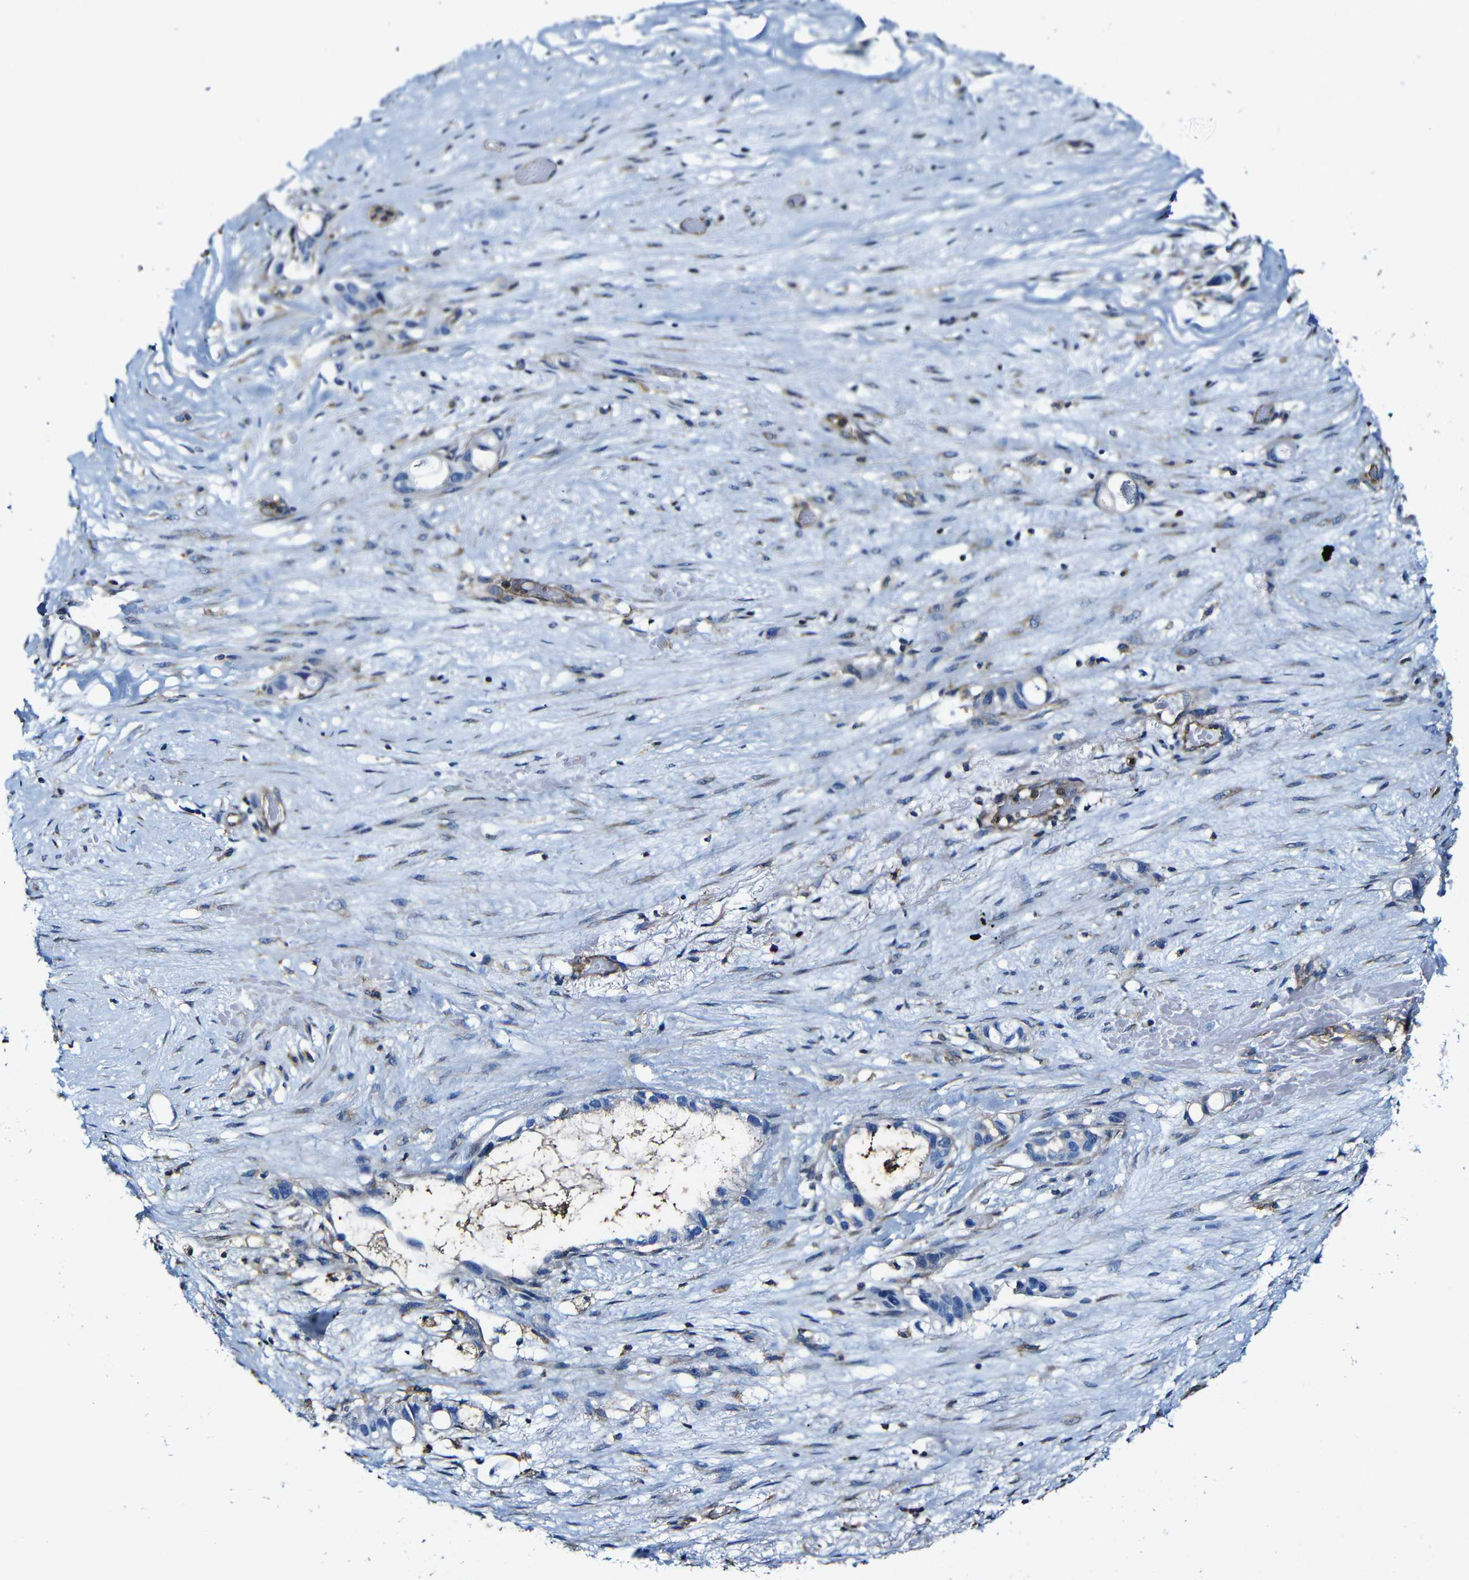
{"staining": {"intensity": "negative", "quantity": "none", "location": "none"}, "tissue": "liver cancer", "cell_type": "Tumor cells", "image_type": "cancer", "snomed": [{"axis": "morphology", "description": "Cholangiocarcinoma"}, {"axis": "topography", "description": "Liver"}], "caption": "Protein analysis of cholangiocarcinoma (liver) shows no significant positivity in tumor cells.", "gene": "MSN", "patient": {"sex": "female", "age": 65}}